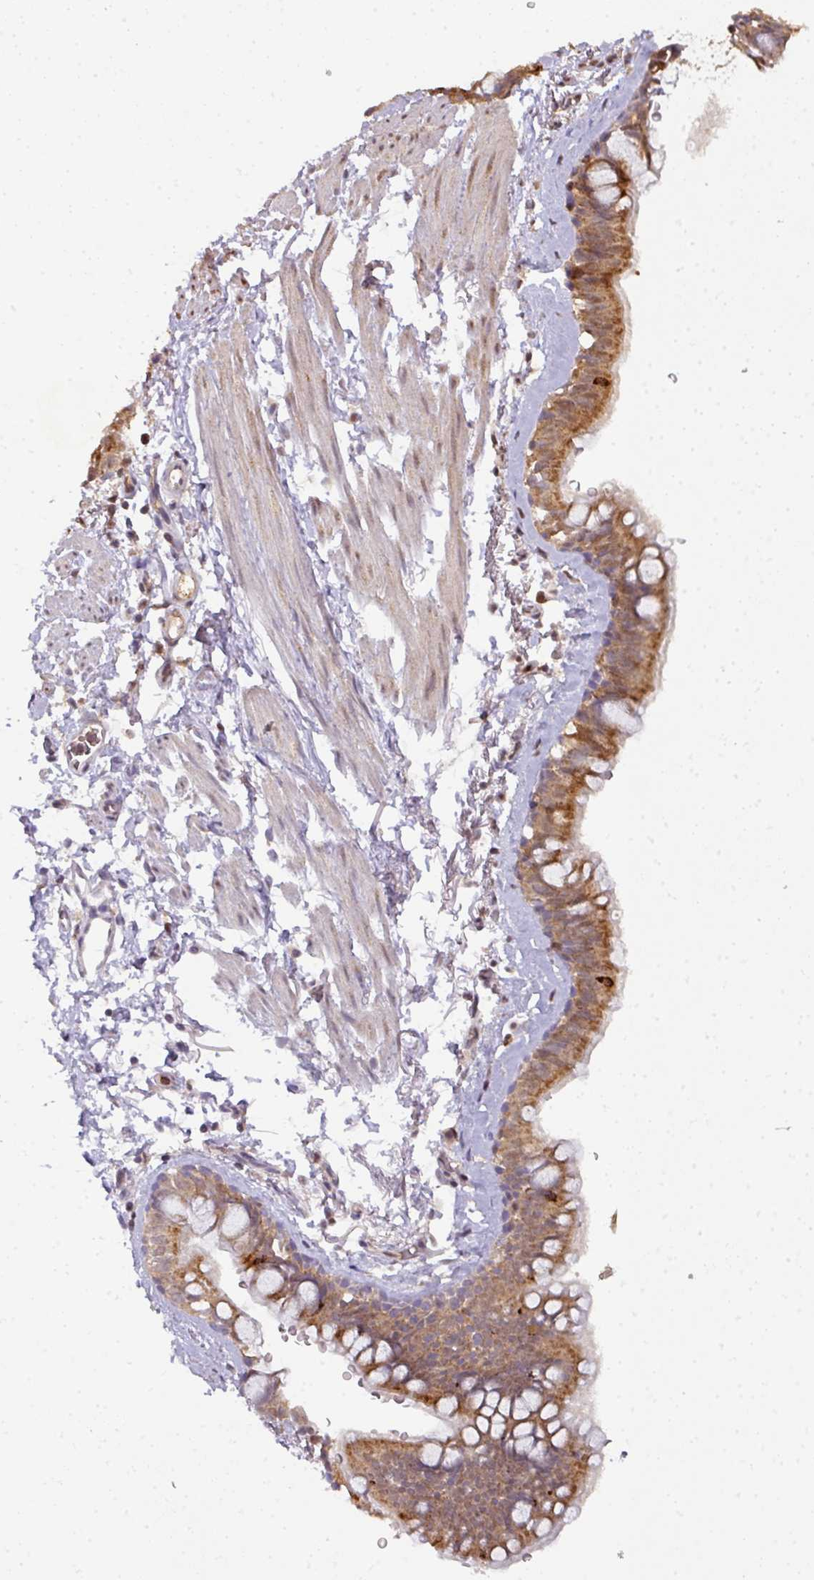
{"staining": {"intensity": "moderate", "quantity": ">75%", "location": "cytoplasmic/membranous,nuclear"}, "tissue": "bronchus", "cell_type": "Respiratory epithelial cells", "image_type": "normal", "snomed": [{"axis": "morphology", "description": "Normal tissue, NOS"}, {"axis": "topography", "description": "Bronchus"}], "caption": "This is a micrograph of immunohistochemistry (IHC) staining of normal bronchus, which shows moderate expression in the cytoplasmic/membranous,nuclear of respiratory epithelial cells.", "gene": "RANBP9", "patient": {"sex": "male", "age": 67}}